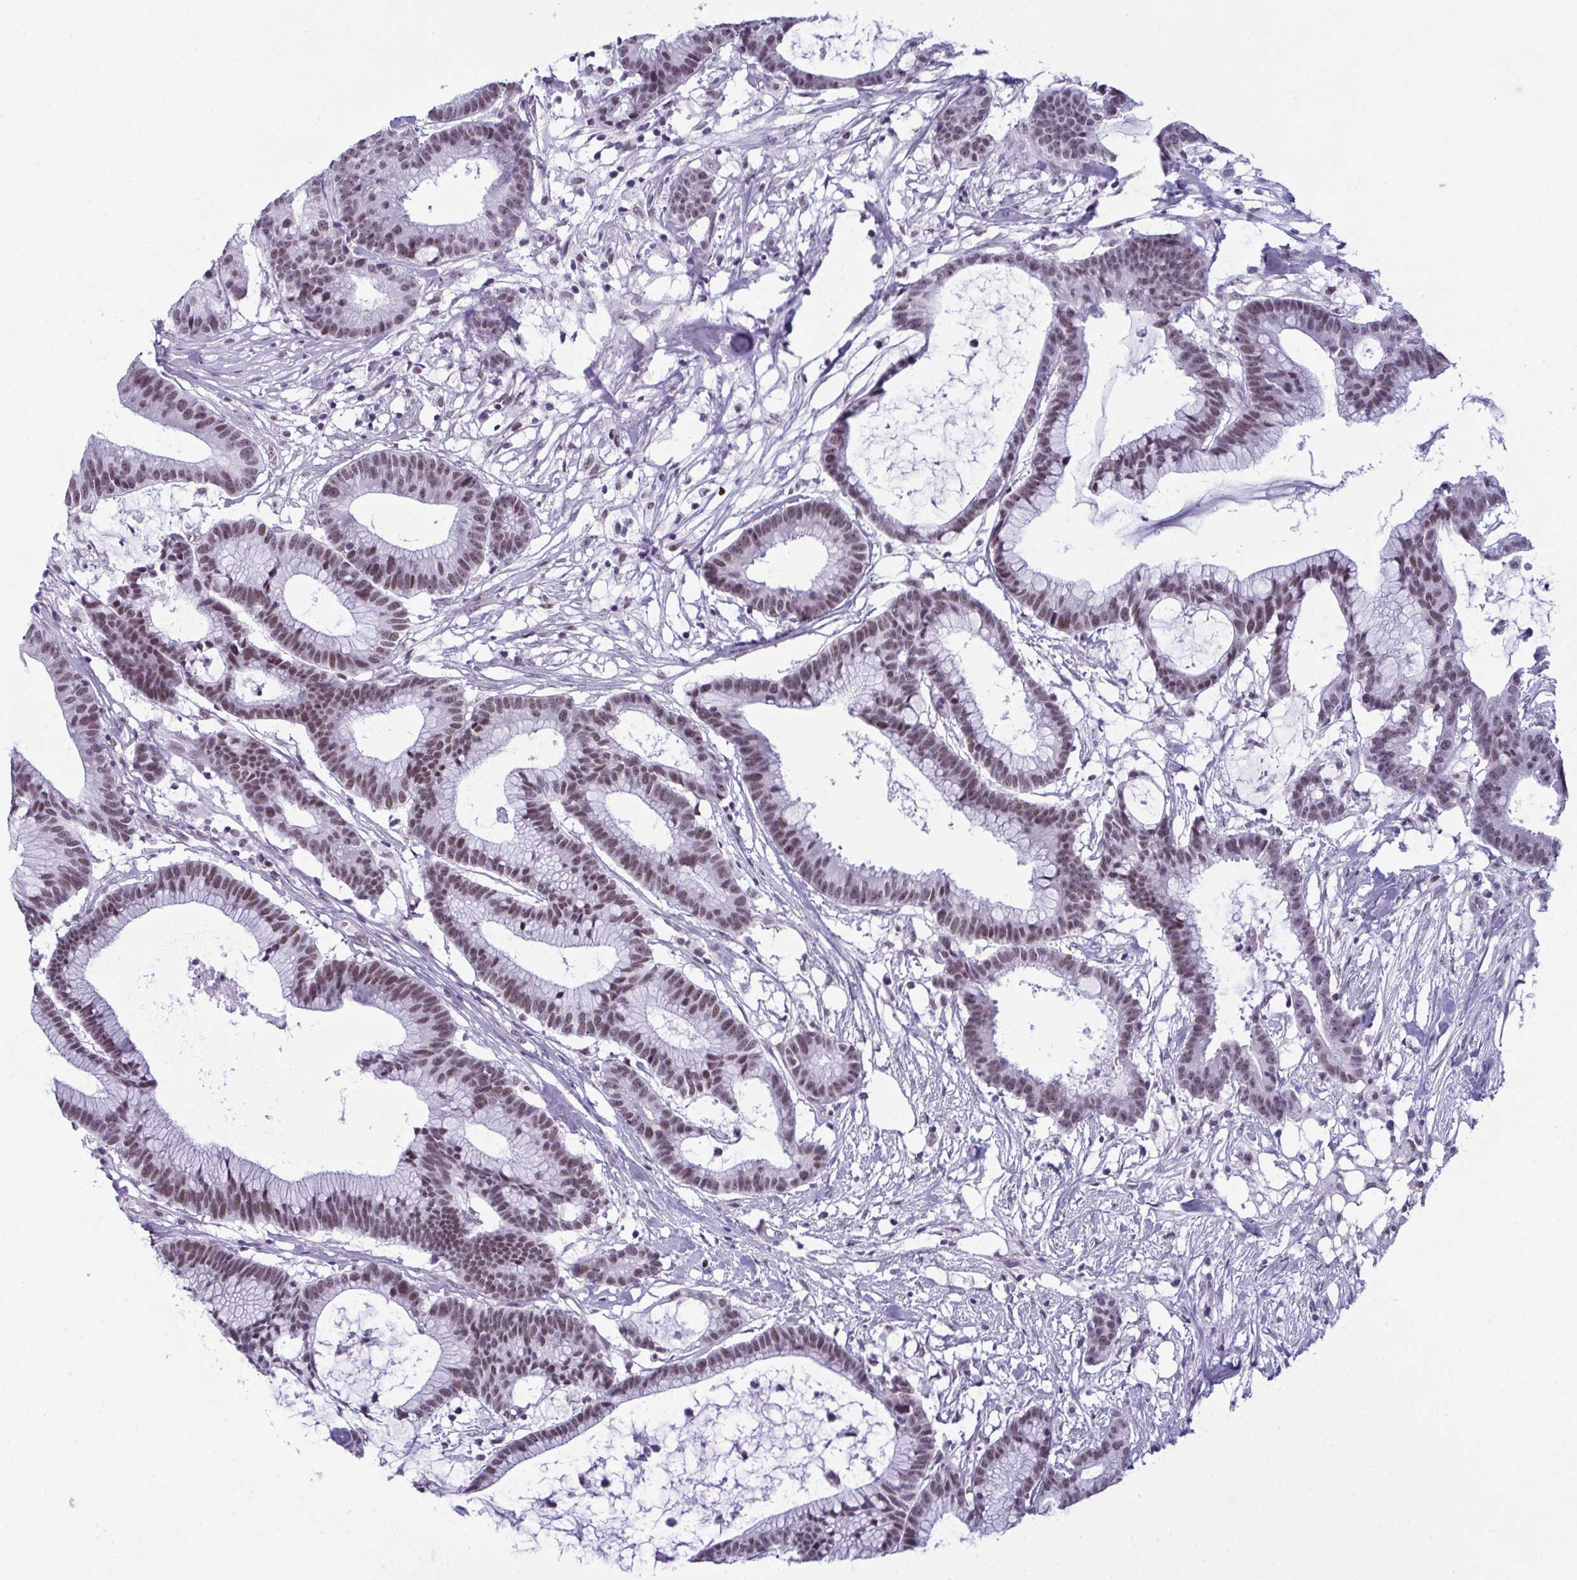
{"staining": {"intensity": "moderate", "quantity": "25%-75%", "location": "nuclear"}, "tissue": "colorectal cancer", "cell_type": "Tumor cells", "image_type": "cancer", "snomed": [{"axis": "morphology", "description": "Adenocarcinoma, NOS"}, {"axis": "topography", "description": "Colon"}], "caption": "Immunohistochemistry (IHC) image of neoplastic tissue: human colorectal adenocarcinoma stained using IHC exhibits medium levels of moderate protein expression localized specifically in the nuclear of tumor cells, appearing as a nuclear brown color.", "gene": "RBM7", "patient": {"sex": "female", "age": 78}}